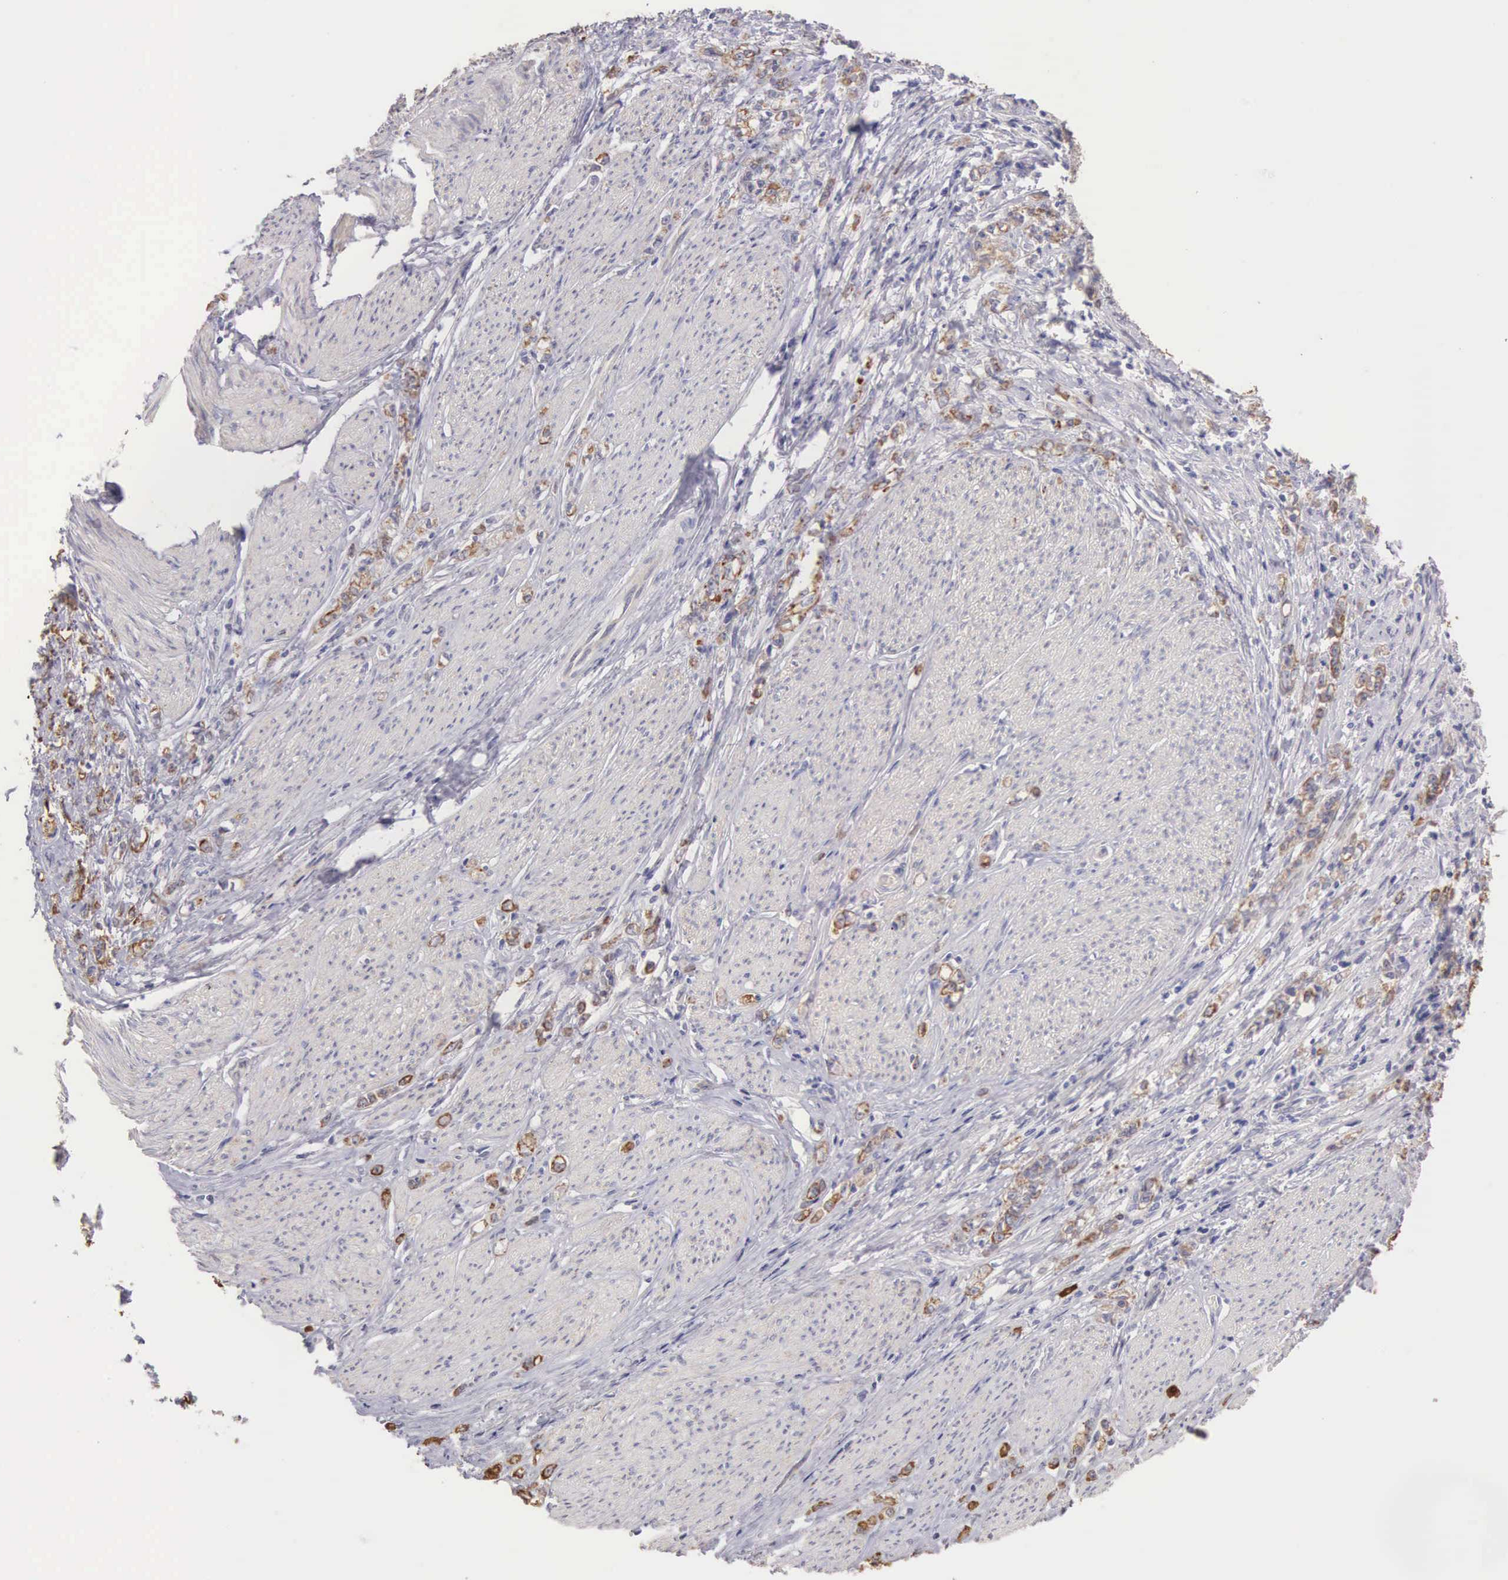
{"staining": {"intensity": "weak", "quantity": "25%-75%", "location": "cytoplasmic/membranous"}, "tissue": "stomach cancer", "cell_type": "Tumor cells", "image_type": "cancer", "snomed": [{"axis": "morphology", "description": "Adenocarcinoma, NOS"}, {"axis": "topography", "description": "Stomach"}], "caption": "Weak cytoplasmic/membranous protein expression is identified in about 25%-75% of tumor cells in stomach cancer. The staining was performed using DAB, with brown indicating positive protein expression. Nuclei are stained blue with hematoxylin.", "gene": "PIR", "patient": {"sex": "male", "age": 72}}